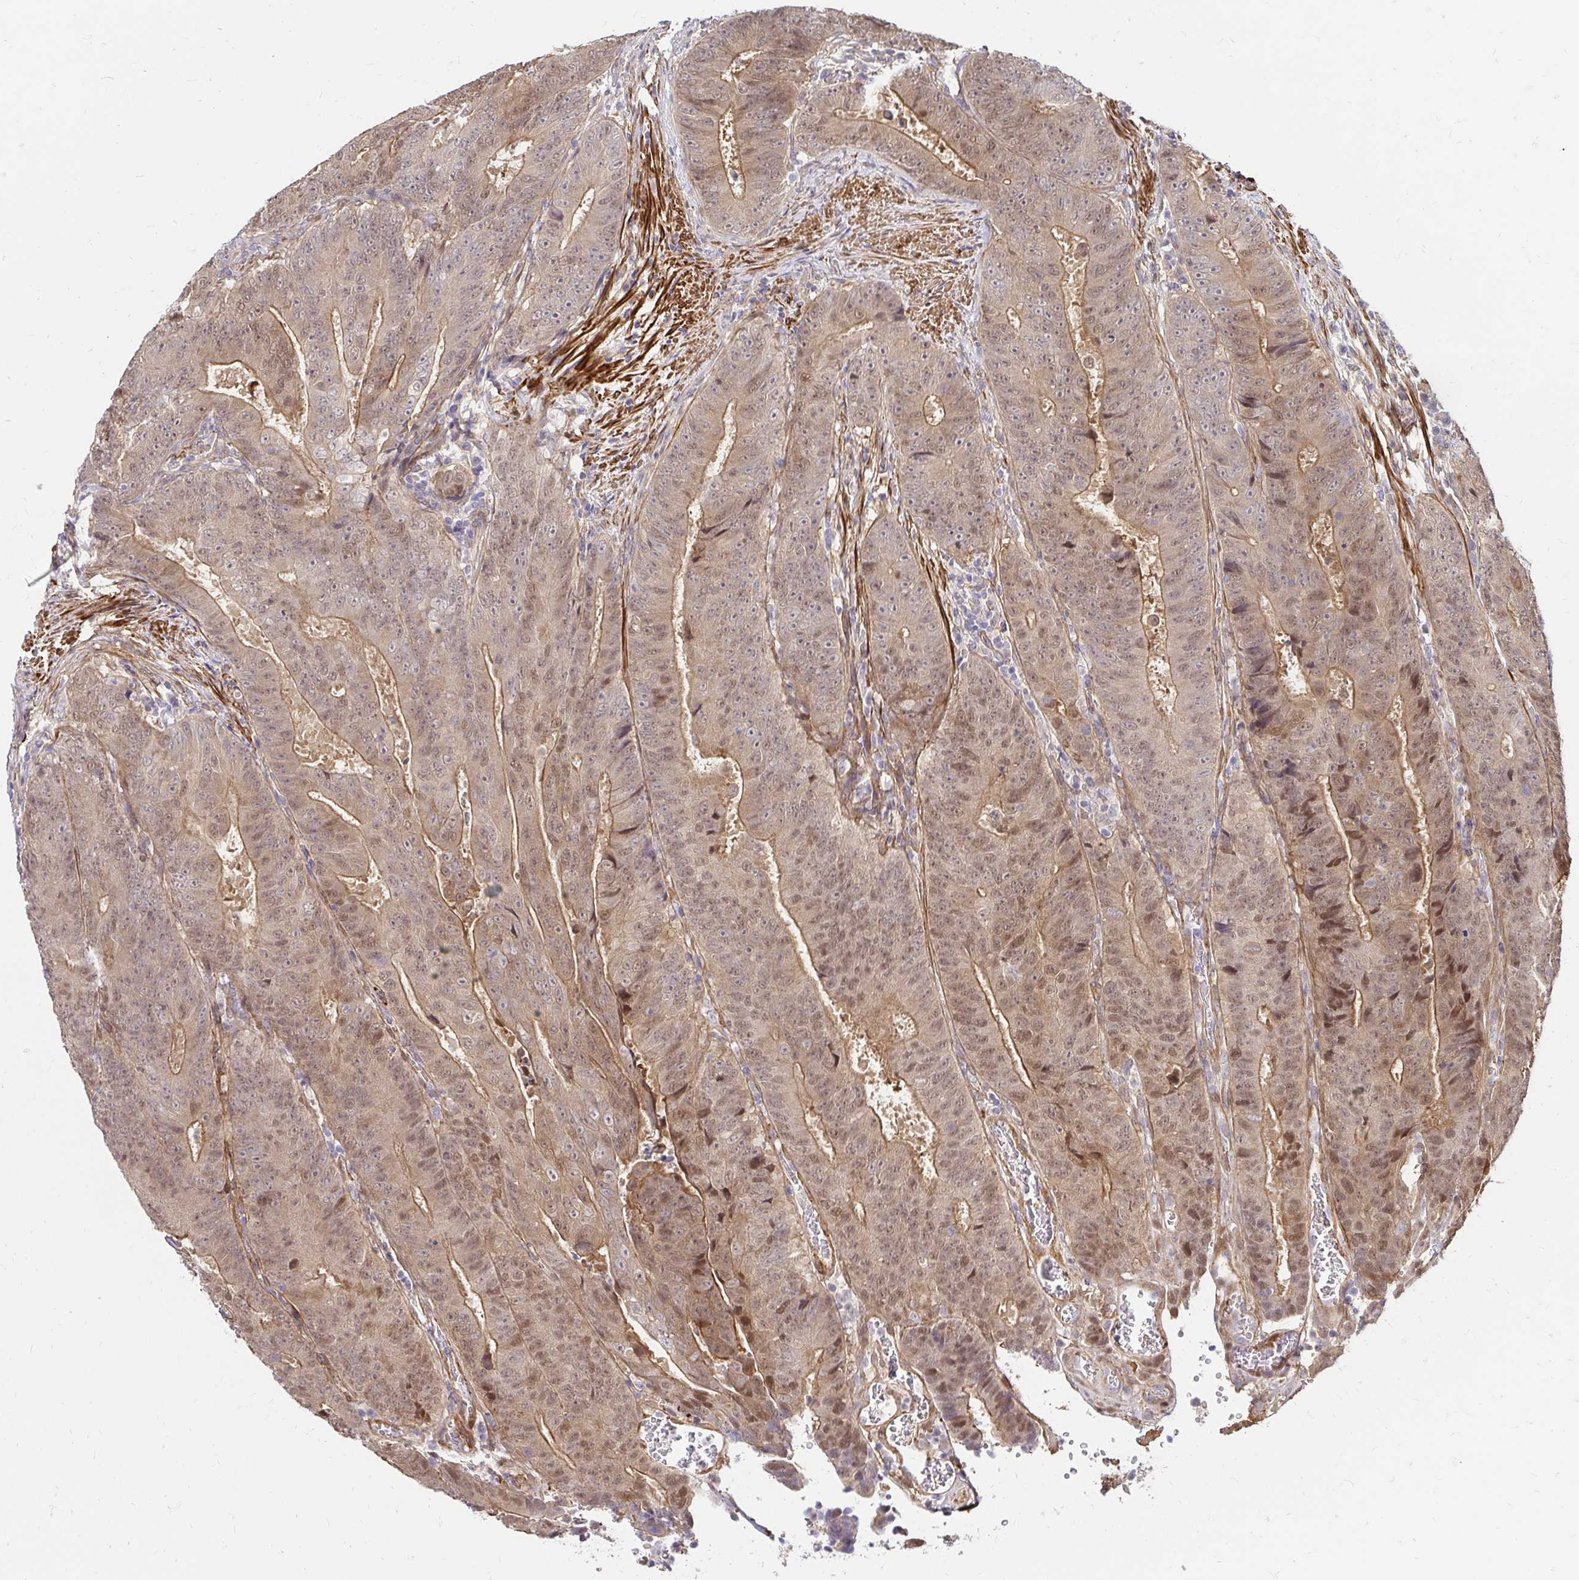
{"staining": {"intensity": "moderate", "quantity": ">75%", "location": "cytoplasmic/membranous,nuclear"}, "tissue": "colorectal cancer", "cell_type": "Tumor cells", "image_type": "cancer", "snomed": [{"axis": "morphology", "description": "Adenocarcinoma, NOS"}, {"axis": "topography", "description": "Colon"}], "caption": "Moderate cytoplasmic/membranous and nuclear positivity is identified in approximately >75% of tumor cells in adenocarcinoma (colorectal).", "gene": "YAP1", "patient": {"sex": "female", "age": 48}}